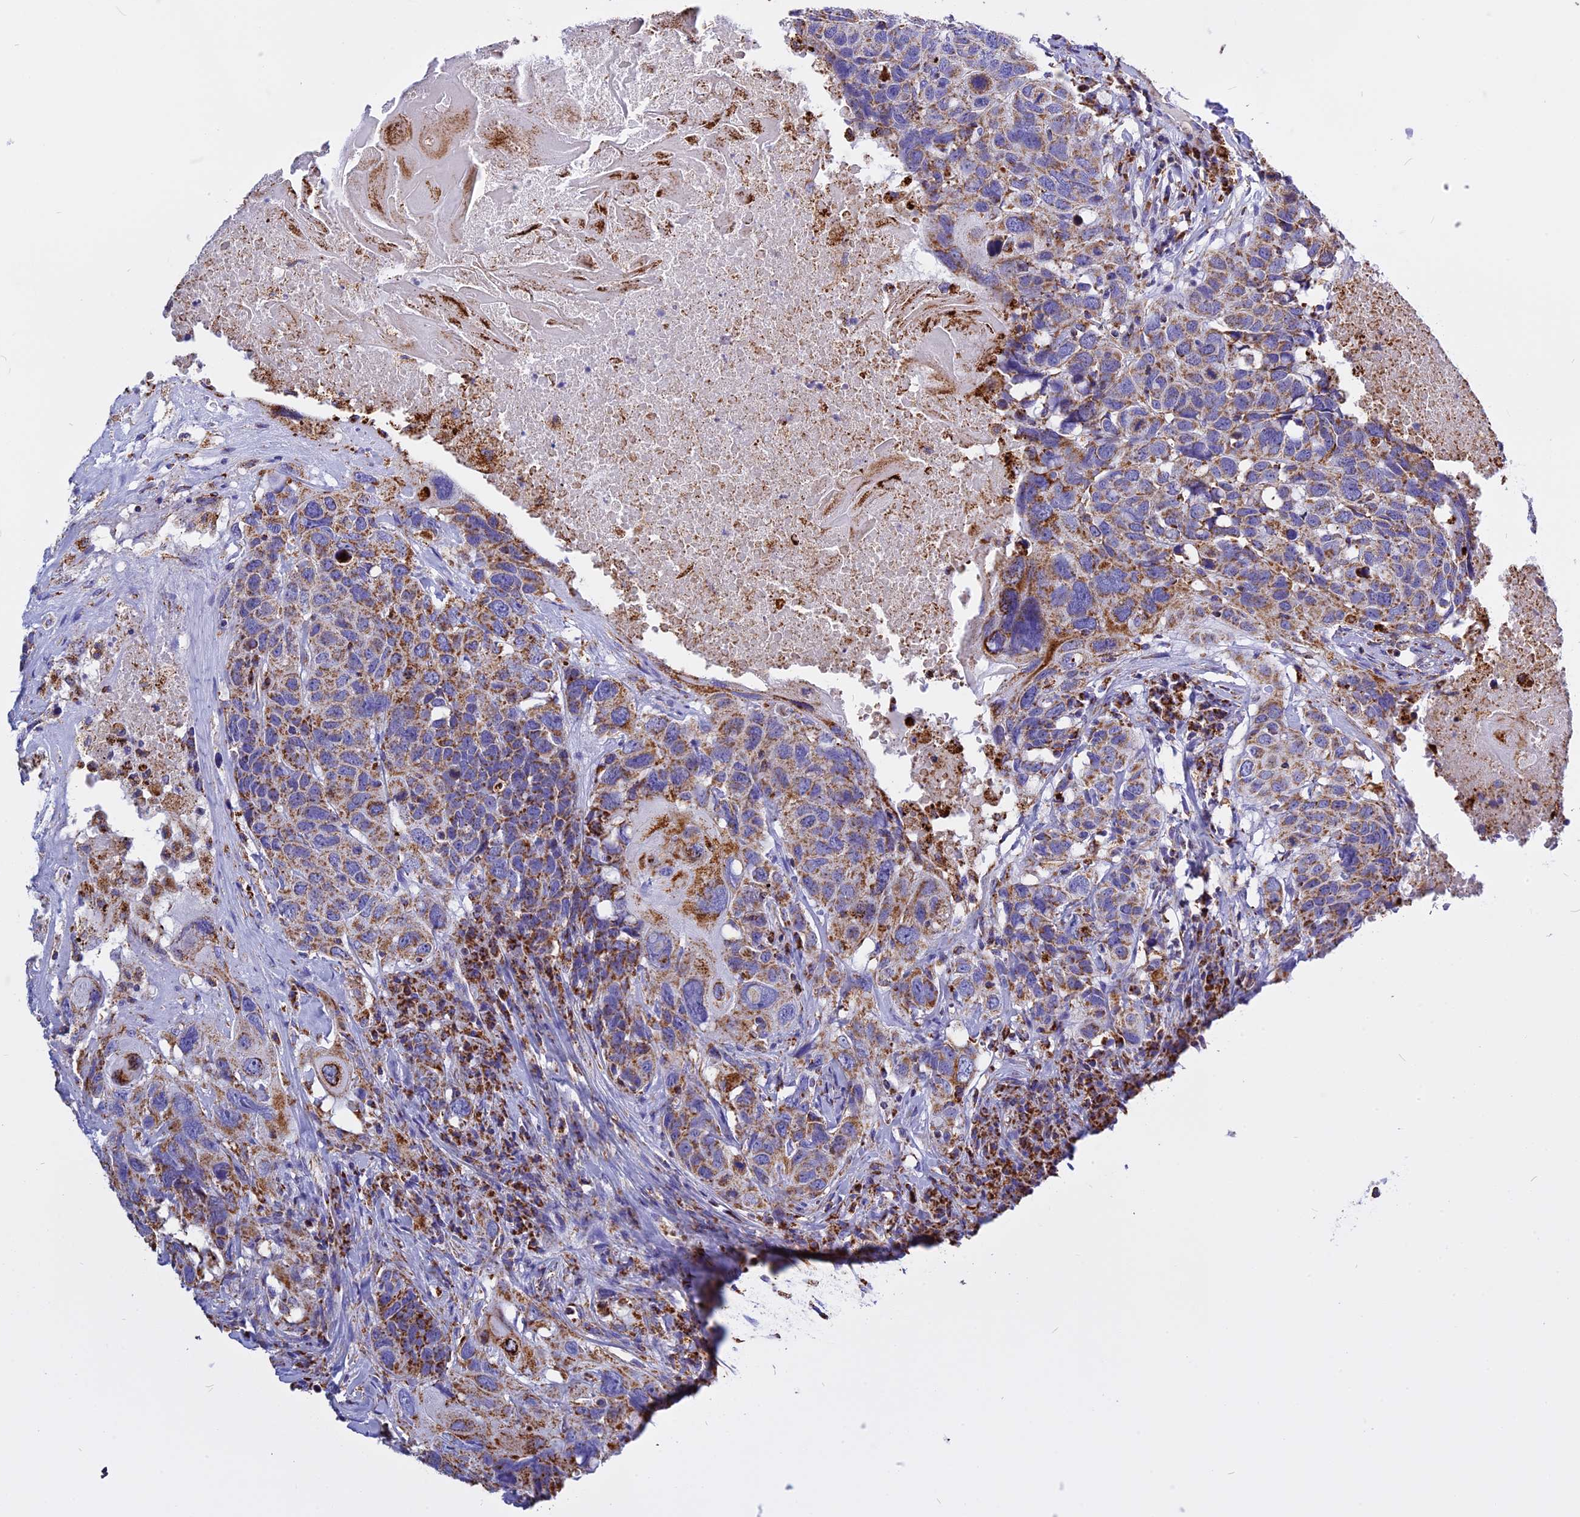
{"staining": {"intensity": "moderate", "quantity": ">75%", "location": "cytoplasmic/membranous"}, "tissue": "head and neck cancer", "cell_type": "Tumor cells", "image_type": "cancer", "snomed": [{"axis": "morphology", "description": "Squamous cell carcinoma, NOS"}, {"axis": "topography", "description": "Head-Neck"}], "caption": "High-magnification brightfield microscopy of head and neck cancer stained with DAB (brown) and counterstained with hematoxylin (blue). tumor cells exhibit moderate cytoplasmic/membranous positivity is appreciated in approximately>75% of cells.", "gene": "VDAC2", "patient": {"sex": "male", "age": 66}}